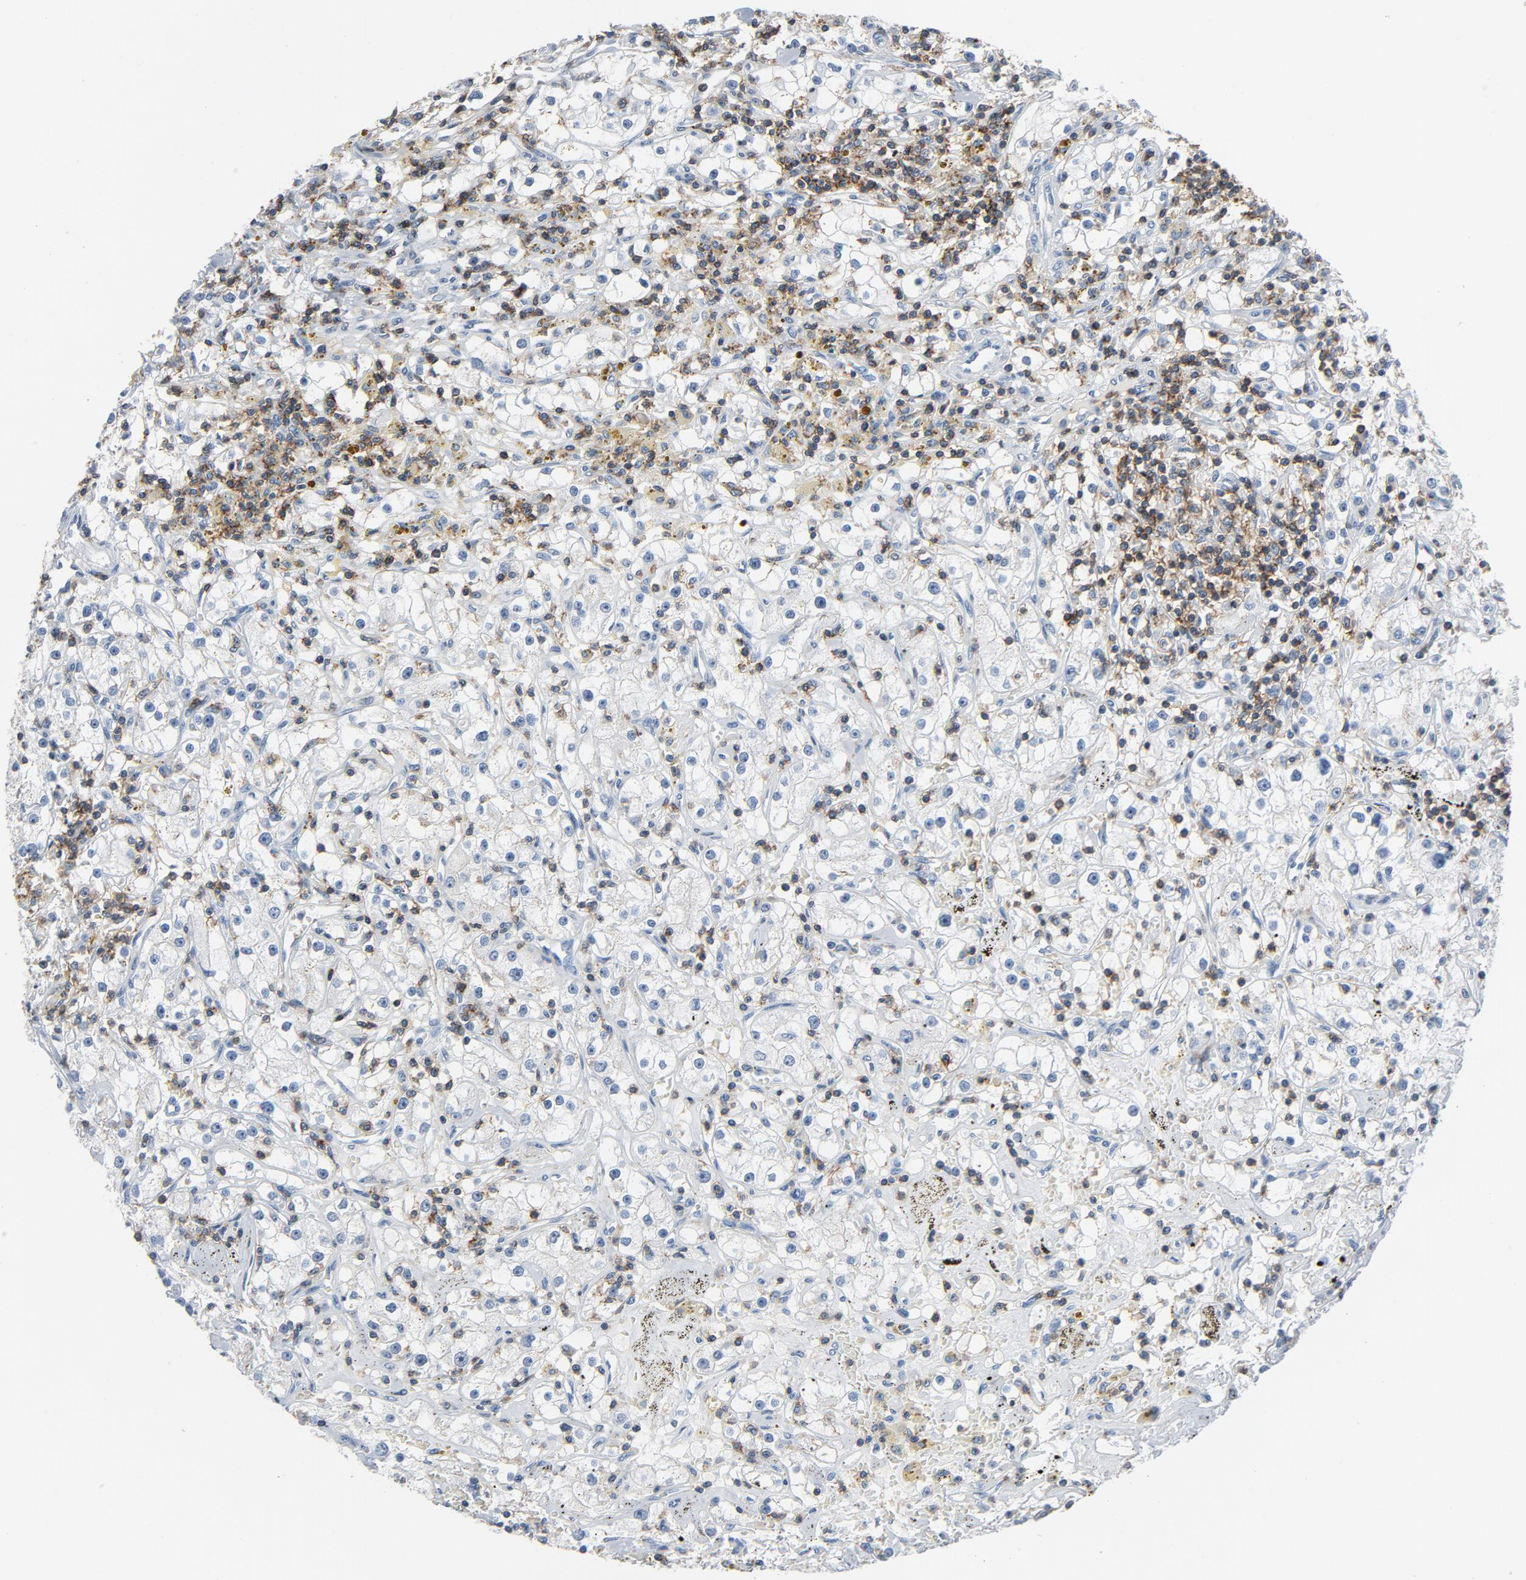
{"staining": {"intensity": "negative", "quantity": "none", "location": "none"}, "tissue": "renal cancer", "cell_type": "Tumor cells", "image_type": "cancer", "snomed": [{"axis": "morphology", "description": "Adenocarcinoma, NOS"}, {"axis": "topography", "description": "Kidney"}], "caption": "Tumor cells show no significant protein expression in adenocarcinoma (renal).", "gene": "LCK", "patient": {"sex": "male", "age": 56}}